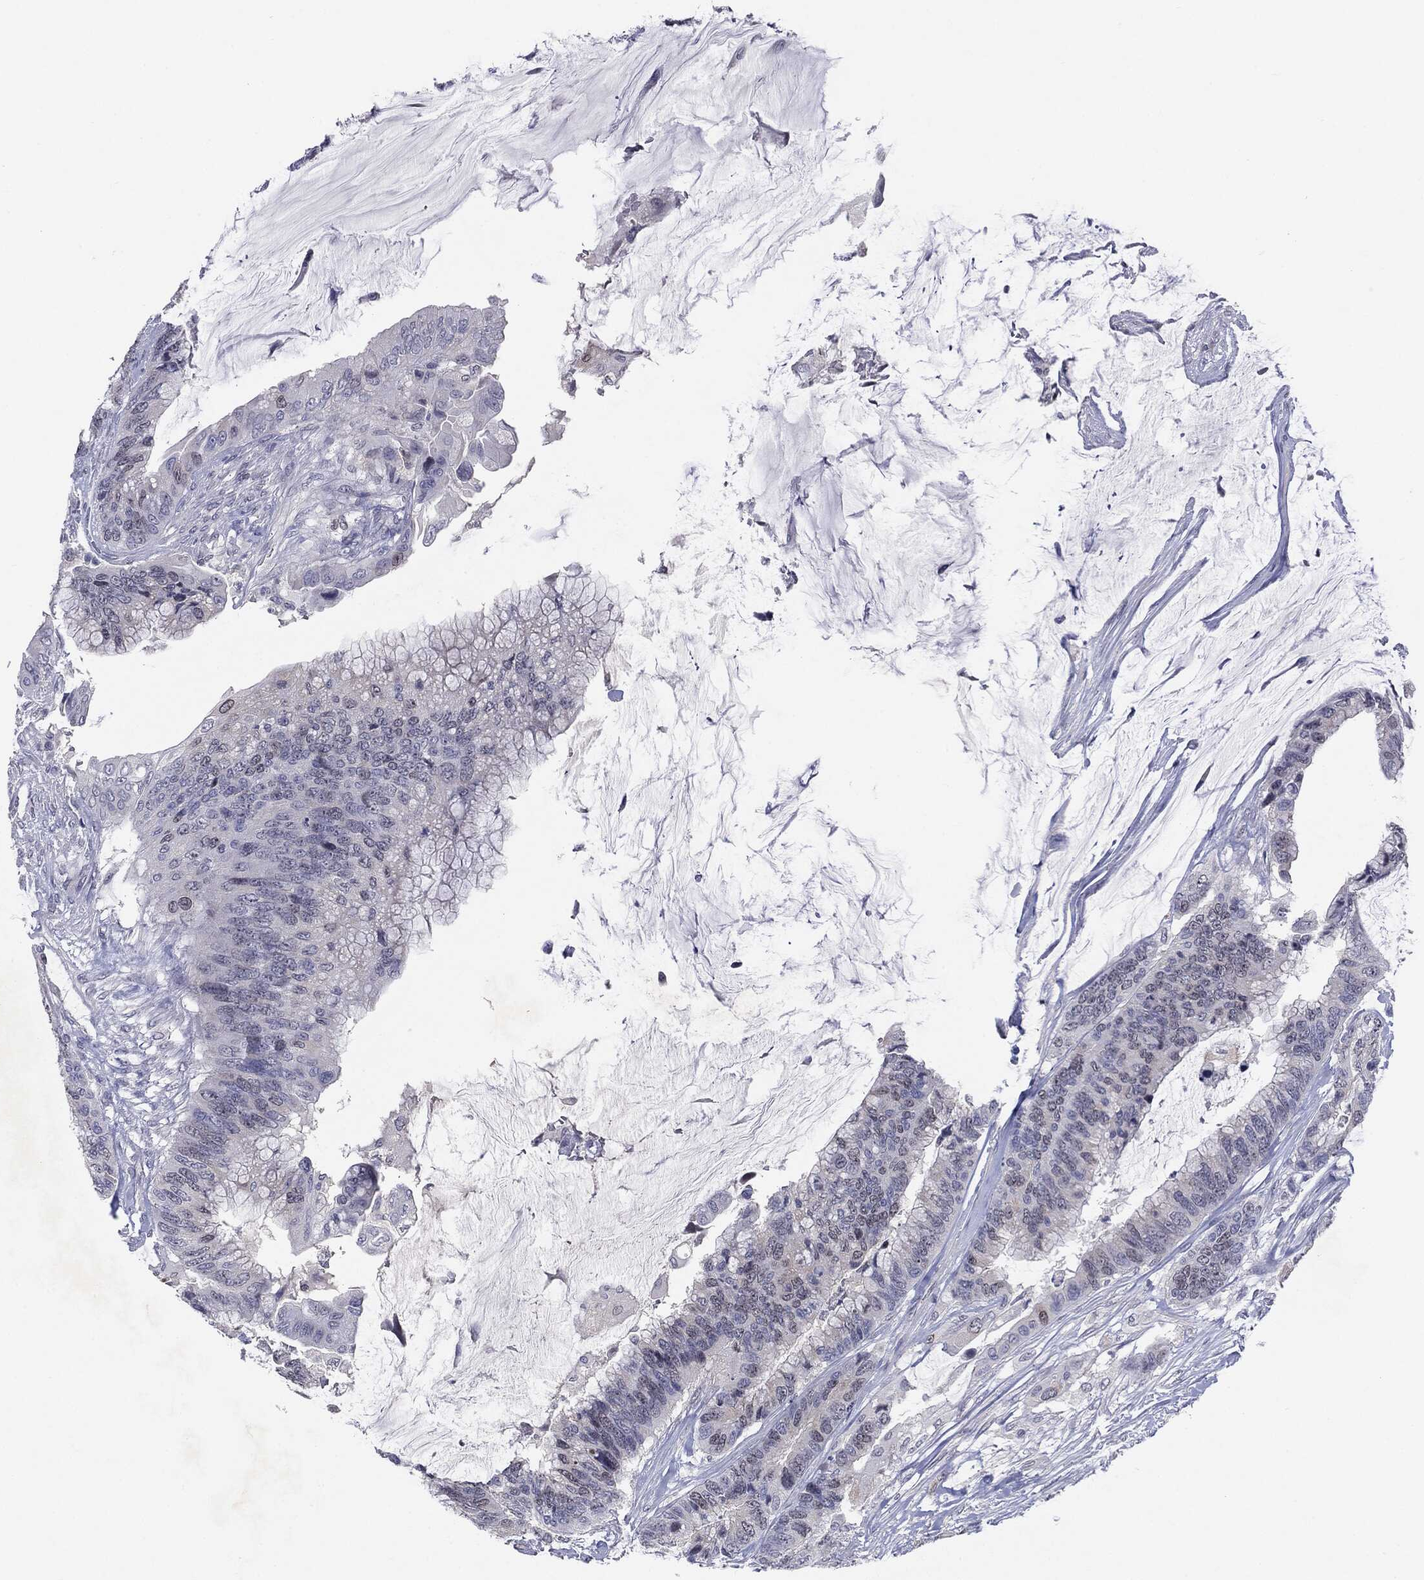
{"staining": {"intensity": "weak", "quantity": "<25%", "location": "nuclear"}, "tissue": "colorectal cancer", "cell_type": "Tumor cells", "image_type": "cancer", "snomed": [{"axis": "morphology", "description": "Adenocarcinoma, NOS"}, {"axis": "topography", "description": "Rectum"}], "caption": "Immunohistochemical staining of human colorectal cancer (adenocarcinoma) shows no significant positivity in tumor cells.", "gene": "KIF2C", "patient": {"sex": "female", "age": 59}}